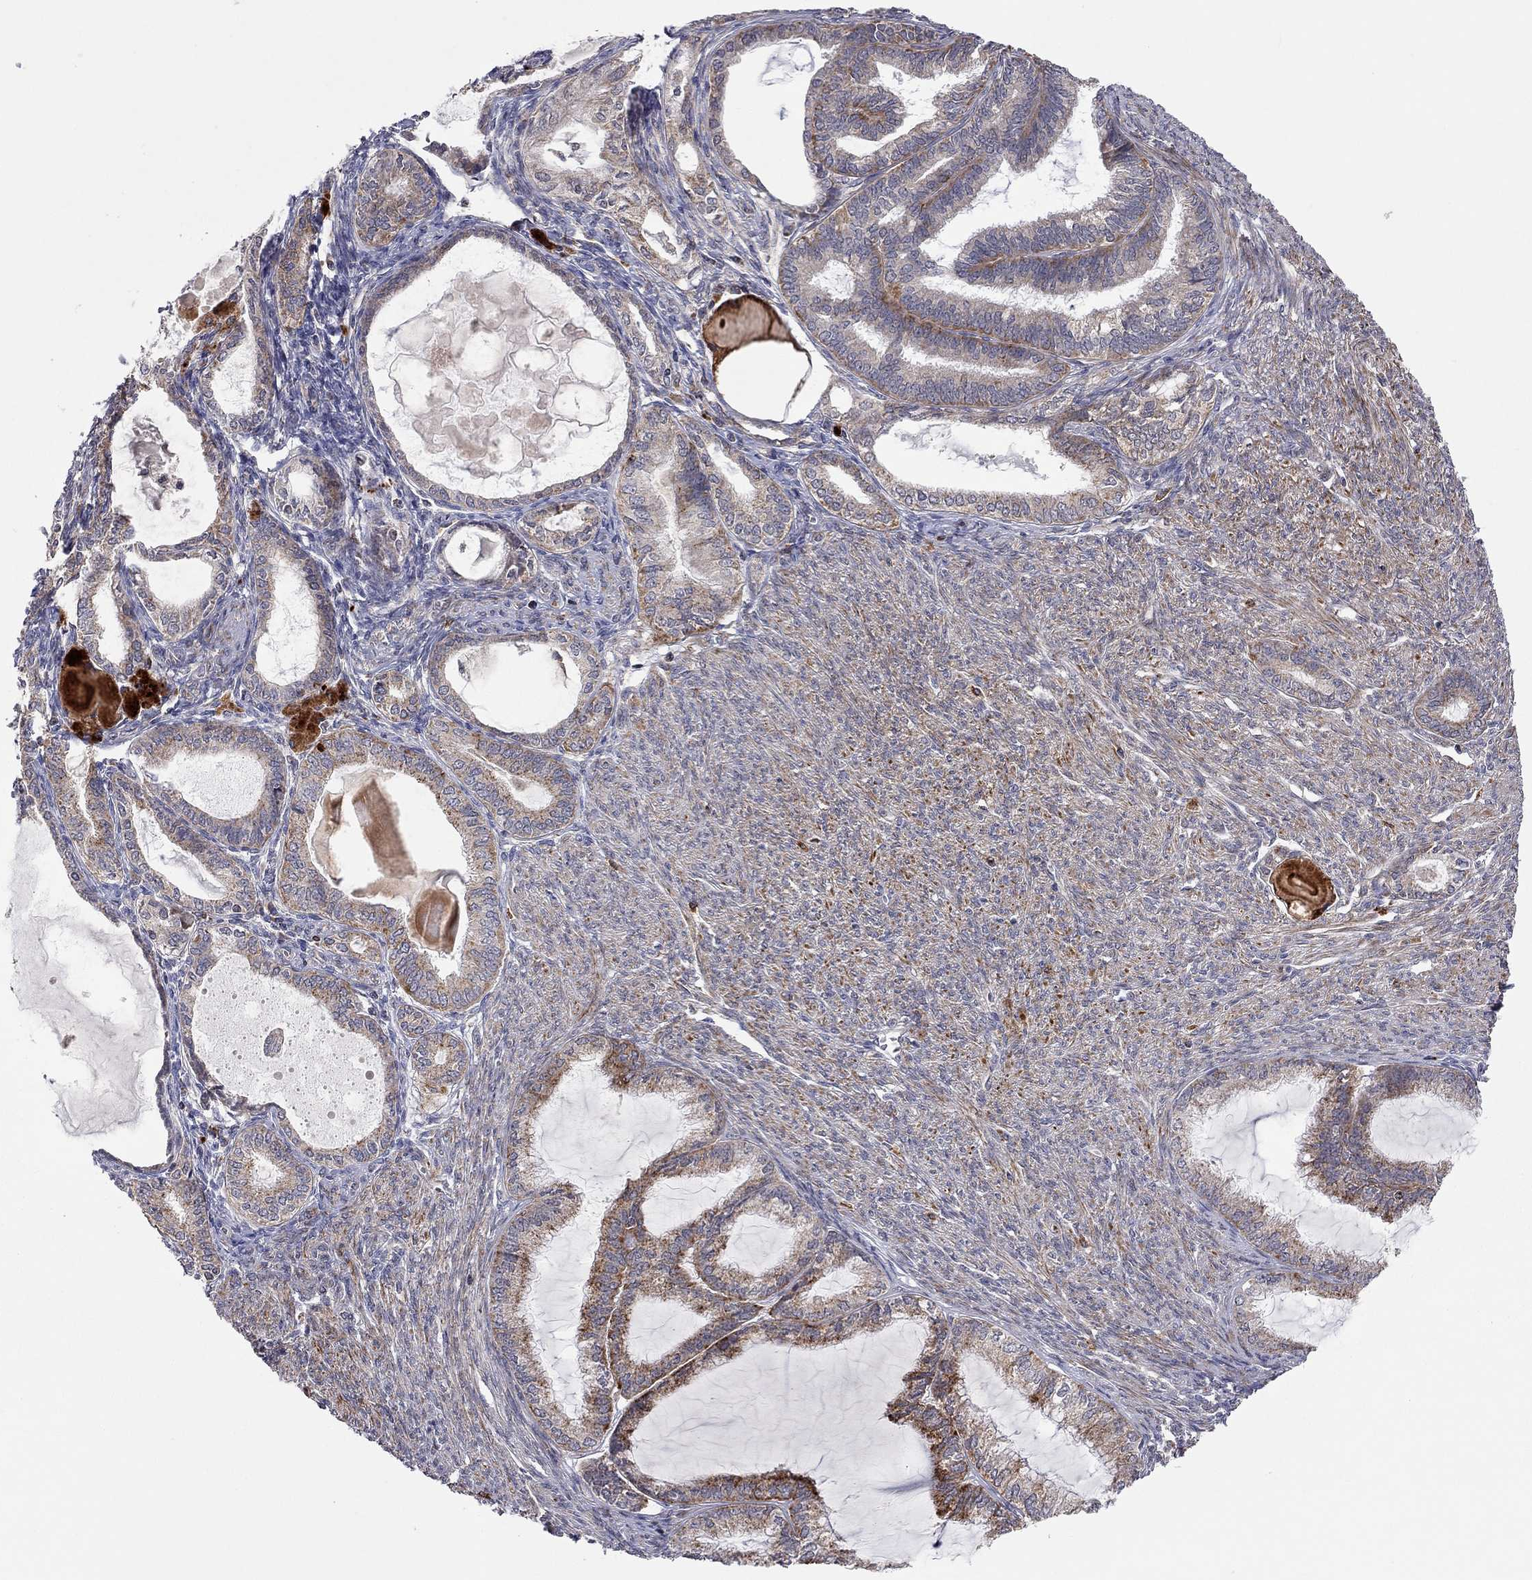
{"staining": {"intensity": "moderate", "quantity": "<25%", "location": "cytoplasmic/membranous"}, "tissue": "endometrial cancer", "cell_type": "Tumor cells", "image_type": "cancer", "snomed": [{"axis": "morphology", "description": "Adenocarcinoma, NOS"}, {"axis": "topography", "description": "Endometrium"}], "caption": "Endometrial cancer (adenocarcinoma) was stained to show a protein in brown. There is low levels of moderate cytoplasmic/membranous expression in approximately <25% of tumor cells.", "gene": "IDS", "patient": {"sex": "female", "age": 86}}